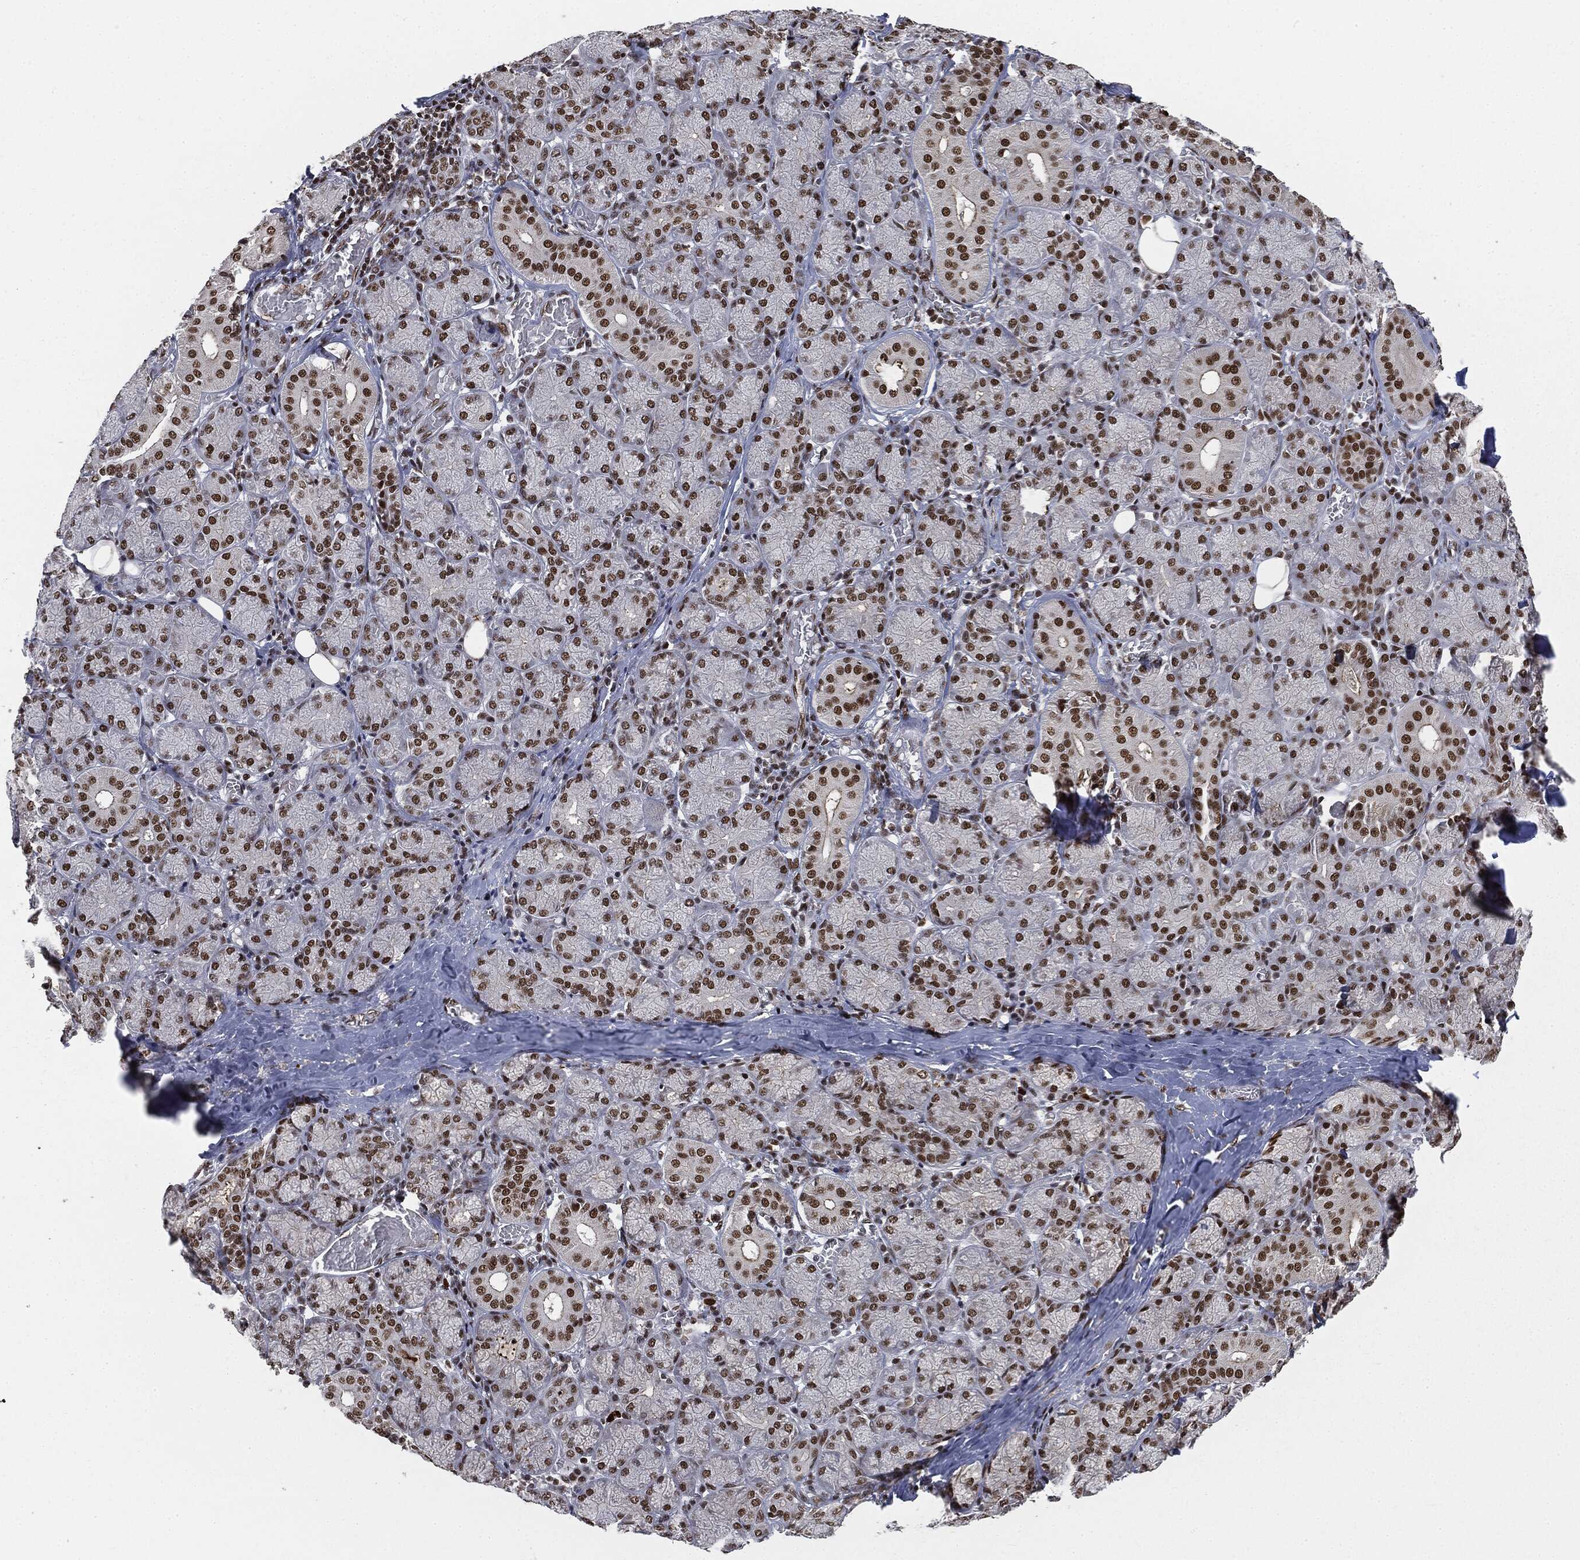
{"staining": {"intensity": "strong", "quantity": ">75%", "location": "nuclear"}, "tissue": "salivary gland", "cell_type": "Glandular cells", "image_type": "normal", "snomed": [{"axis": "morphology", "description": "Normal tissue, NOS"}, {"axis": "topography", "description": "Salivary gland"}, {"axis": "topography", "description": "Peripheral nerve tissue"}], "caption": "Glandular cells display strong nuclear staining in approximately >75% of cells in unremarkable salivary gland. (Brightfield microscopy of DAB IHC at high magnification).", "gene": "DPH2", "patient": {"sex": "female", "age": 24}}